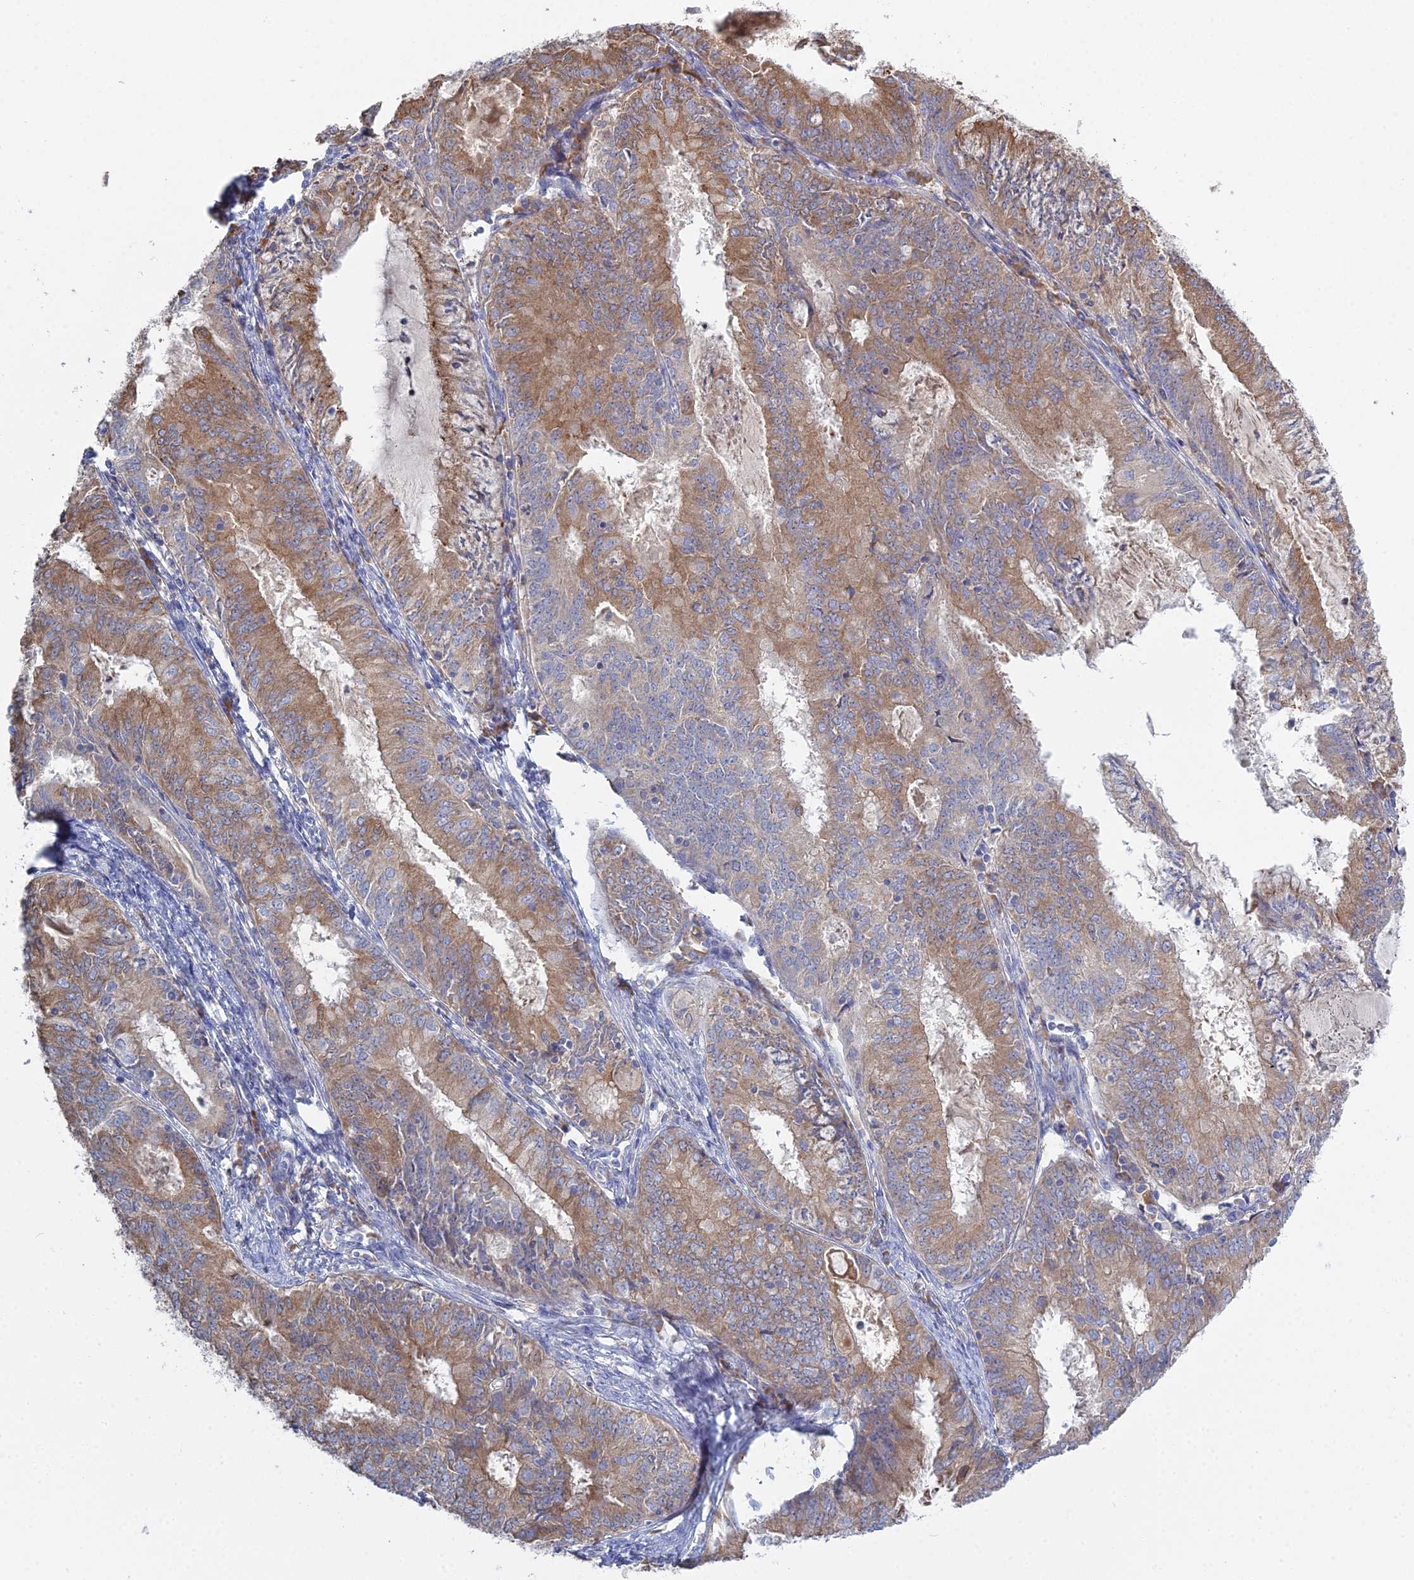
{"staining": {"intensity": "moderate", "quantity": "25%-75%", "location": "cytoplasmic/membranous"}, "tissue": "endometrial cancer", "cell_type": "Tumor cells", "image_type": "cancer", "snomed": [{"axis": "morphology", "description": "Adenocarcinoma, NOS"}, {"axis": "topography", "description": "Endometrium"}], "caption": "Endometrial cancer (adenocarcinoma) stained for a protein (brown) exhibits moderate cytoplasmic/membranous positive positivity in approximately 25%-75% of tumor cells.", "gene": "TRAPPC6A", "patient": {"sex": "female", "age": 57}}